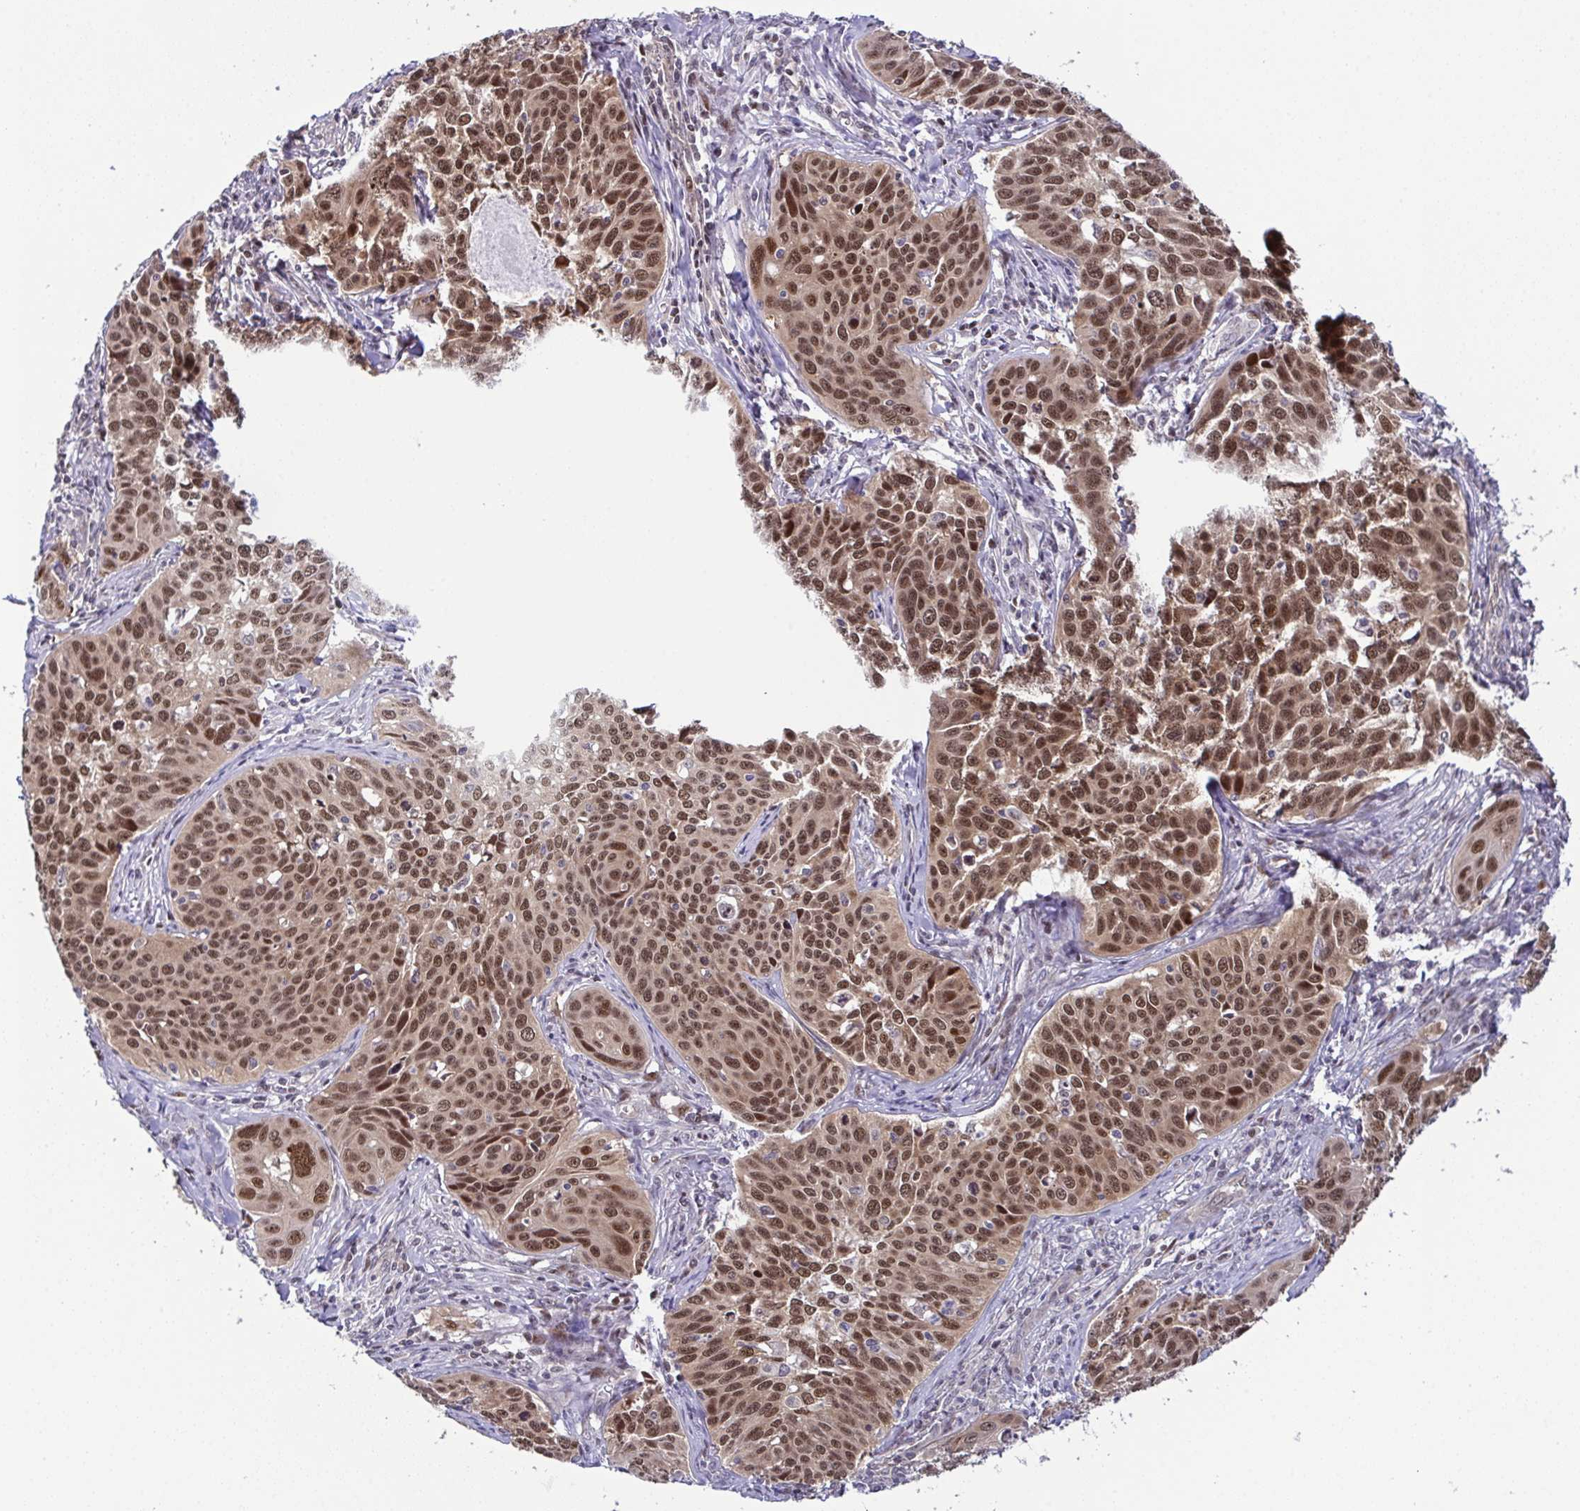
{"staining": {"intensity": "moderate", "quantity": ">75%", "location": "nuclear"}, "tissue": "cervical cancer", "cell_type": "Tumor cells", "image_type": "cancer", "snomed": [{"axis": "morphology", "description": "Squamous cell carcinoma, NOS"}, {"axis": "topography", "description": "Cervix"}], "caption": "This is an image of immunohistochemistry staining of cervical cancer, which shows moderate positivity in the nuclear of tumor cells.", "gene": "DNAJB1", "patient": {"sex": "female", "age": 31}}